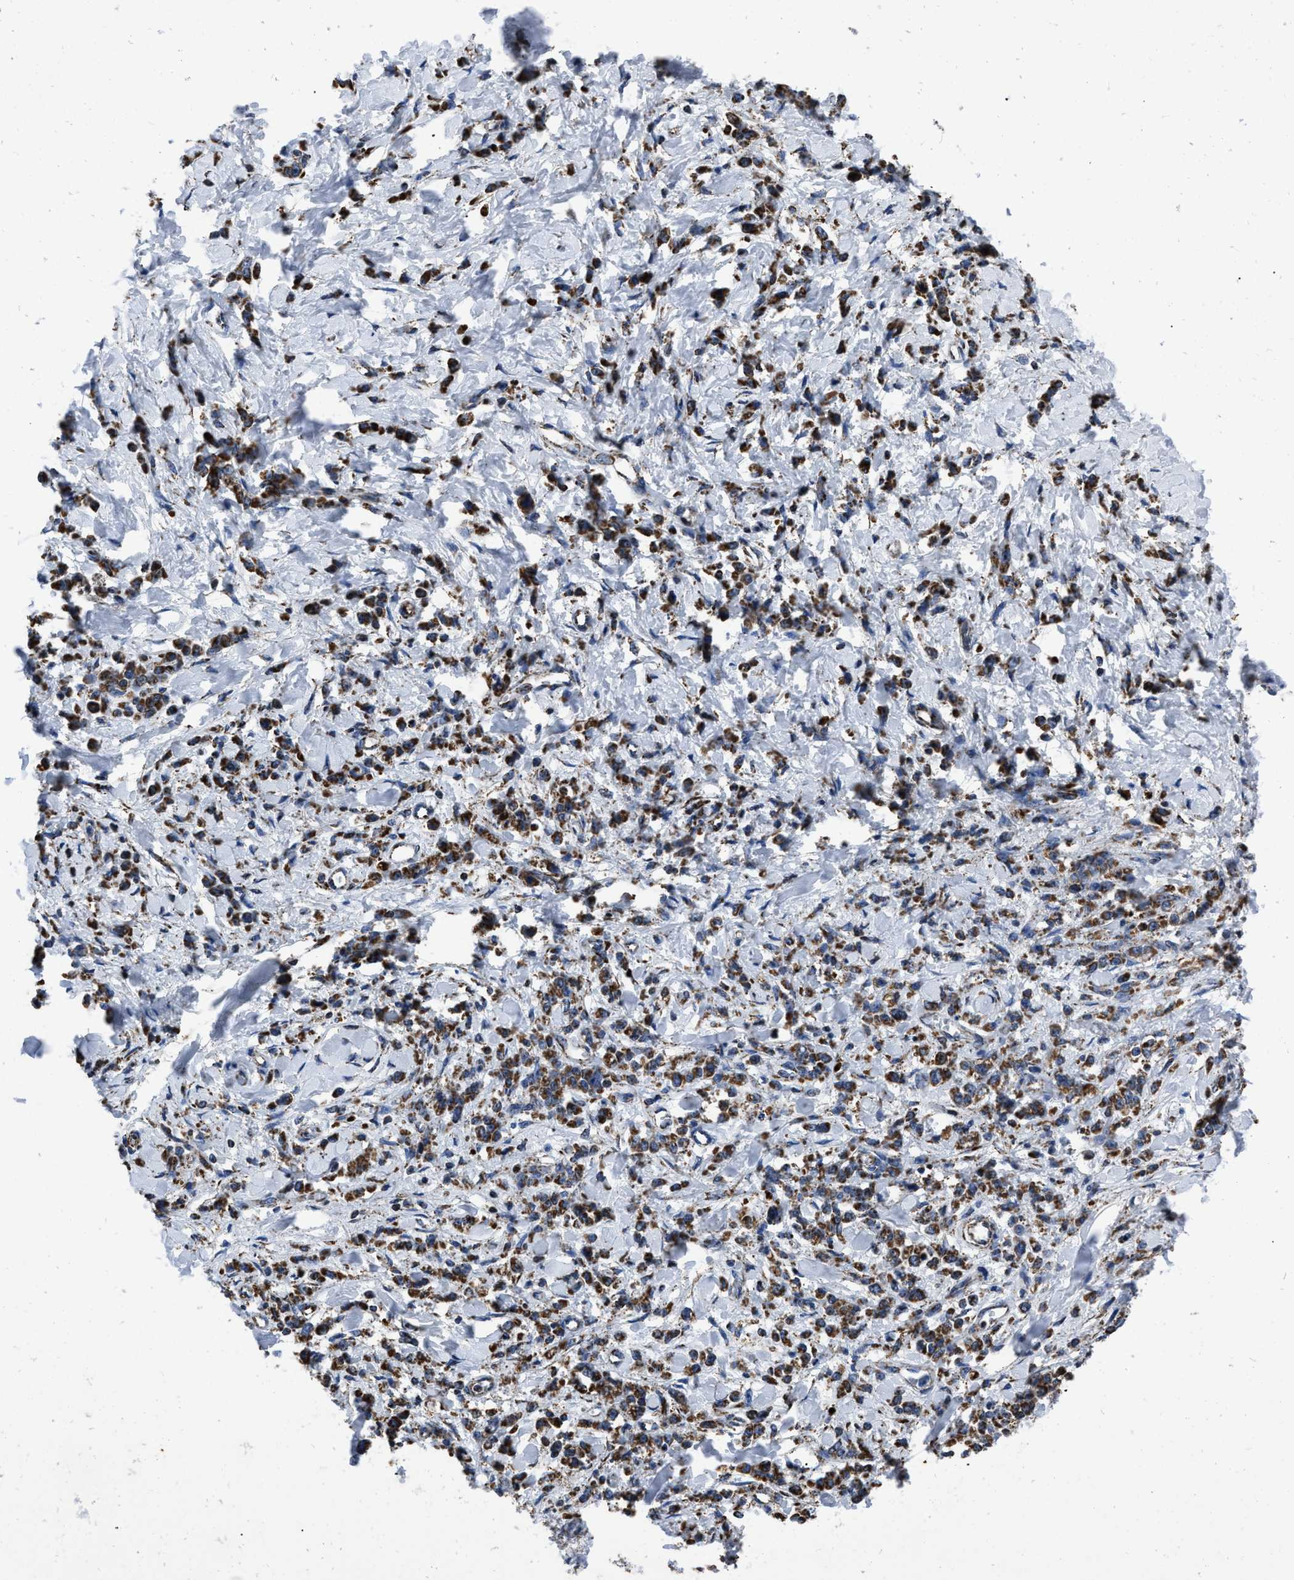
{"staining": {"intensity": "strong", "quantity": ">75%", "location": "cytoplasmic/membranous"}, "tissue": "stomach cancer", "cell_type": "Tumor cells", "image_type": "cancer", "snomed": [{"axis": "morphology", "description": "Normal tissue, NOS"}, {"axis": "morphology", "description": "Adenocarcinoma, NOS"}, {"axis": "topography", "description": "Stomach"}], "caption": "Tumor cells display high levels of strong cytoplasmic/membranous positivity in approximately >75% of cells in human stomach cancer (adenocarcinoma).", "gene": "NSD3", "patient": {"sex": "male", "age": 82}}